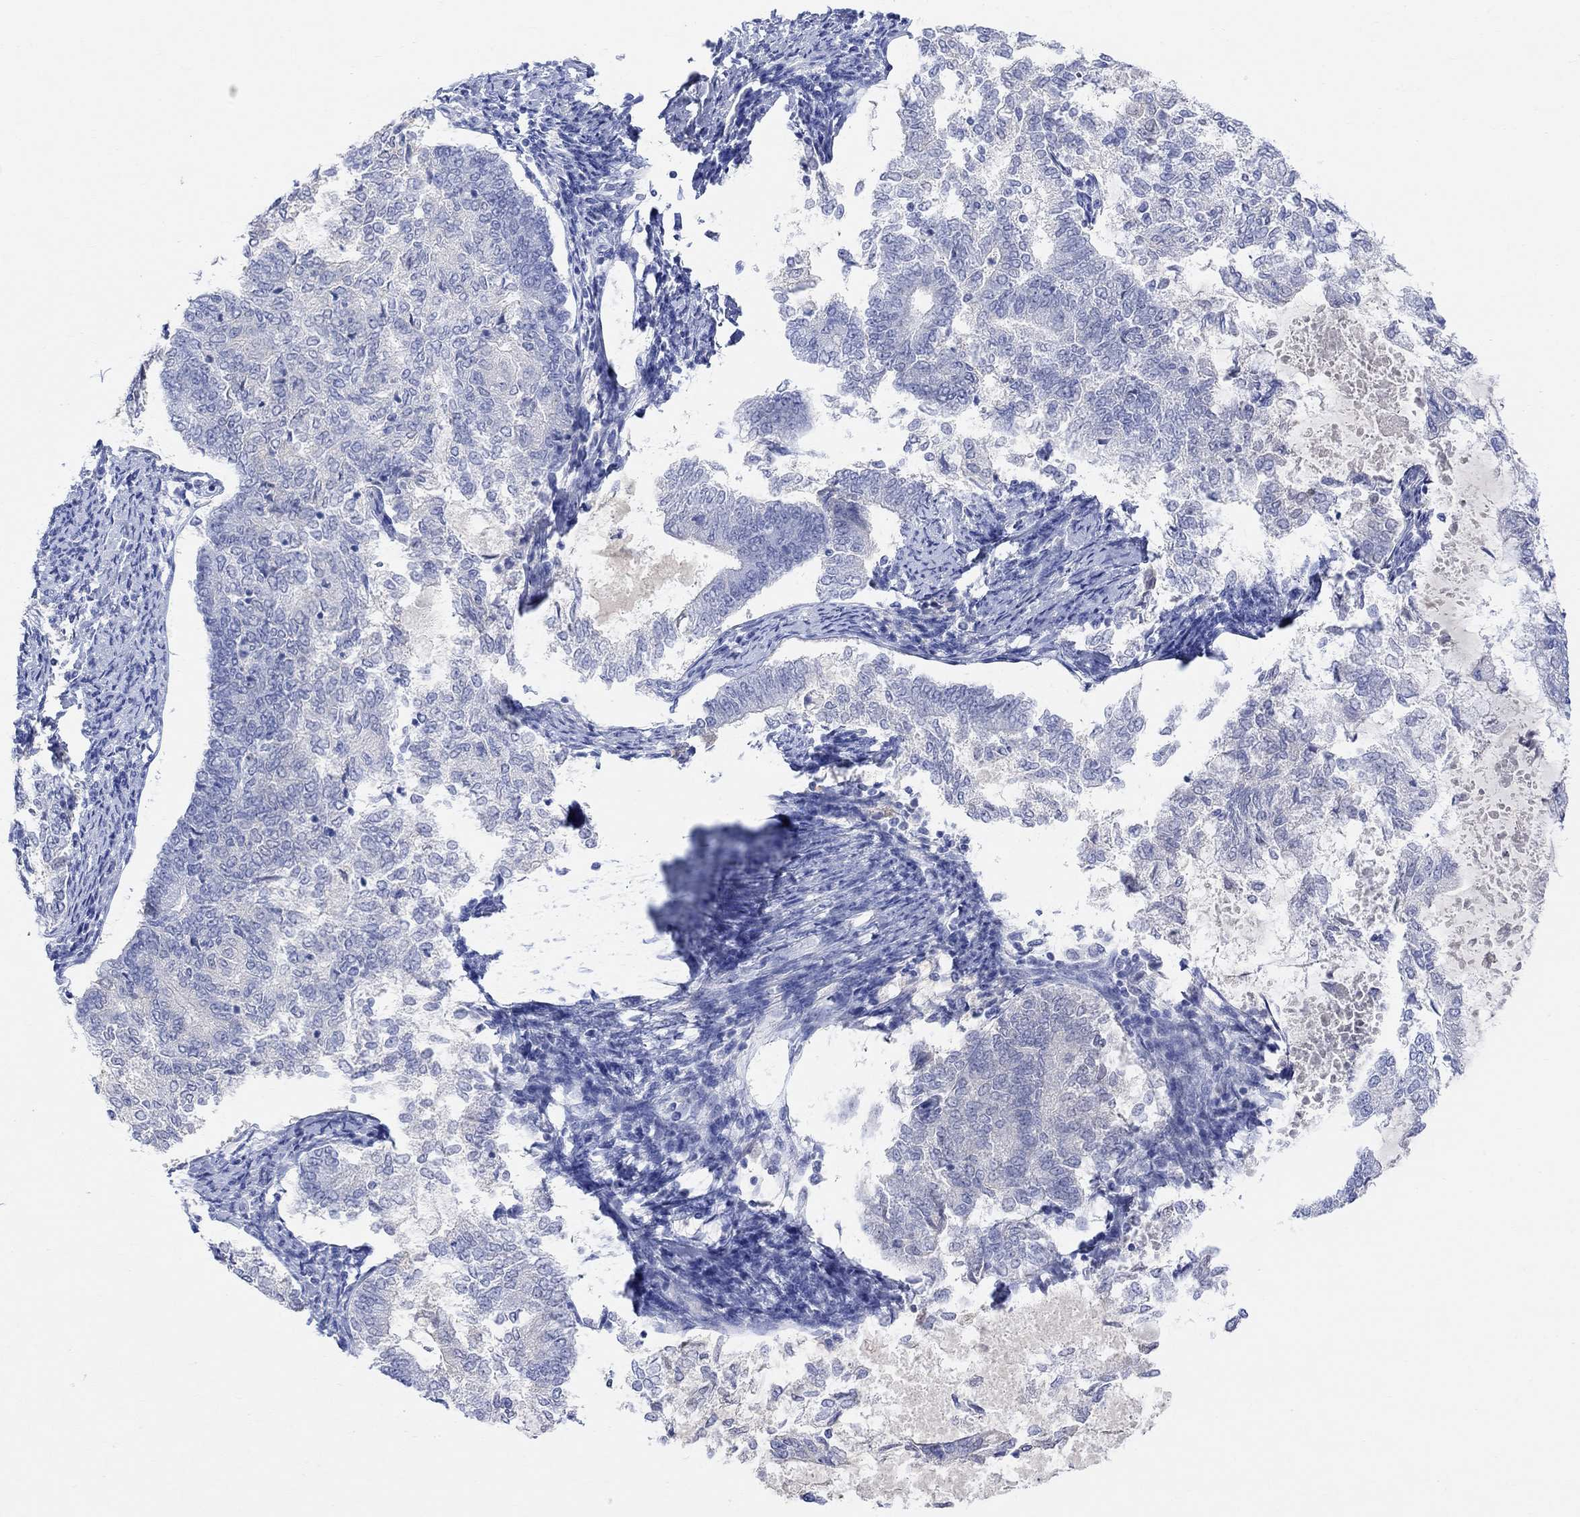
{"staining": {"intensity": "negative", "quantity": "none", "location": "none"}, "tissue": "endometrial cancer", "cell_type": "Tumor cells", "image_type": "cancer", "snomed": [{"axis": "morphology", "description": "Adenocarcinoma, NOS"}, {"axis": "topography", "description": "Endometrium"}], "caption": "An image of human endometrial cancer is negative for staining in tumor cells. (DAB immunohistochemistry, high magnification).", "gene": "TYR", "patient": {"sex": "female", "age": 65}}